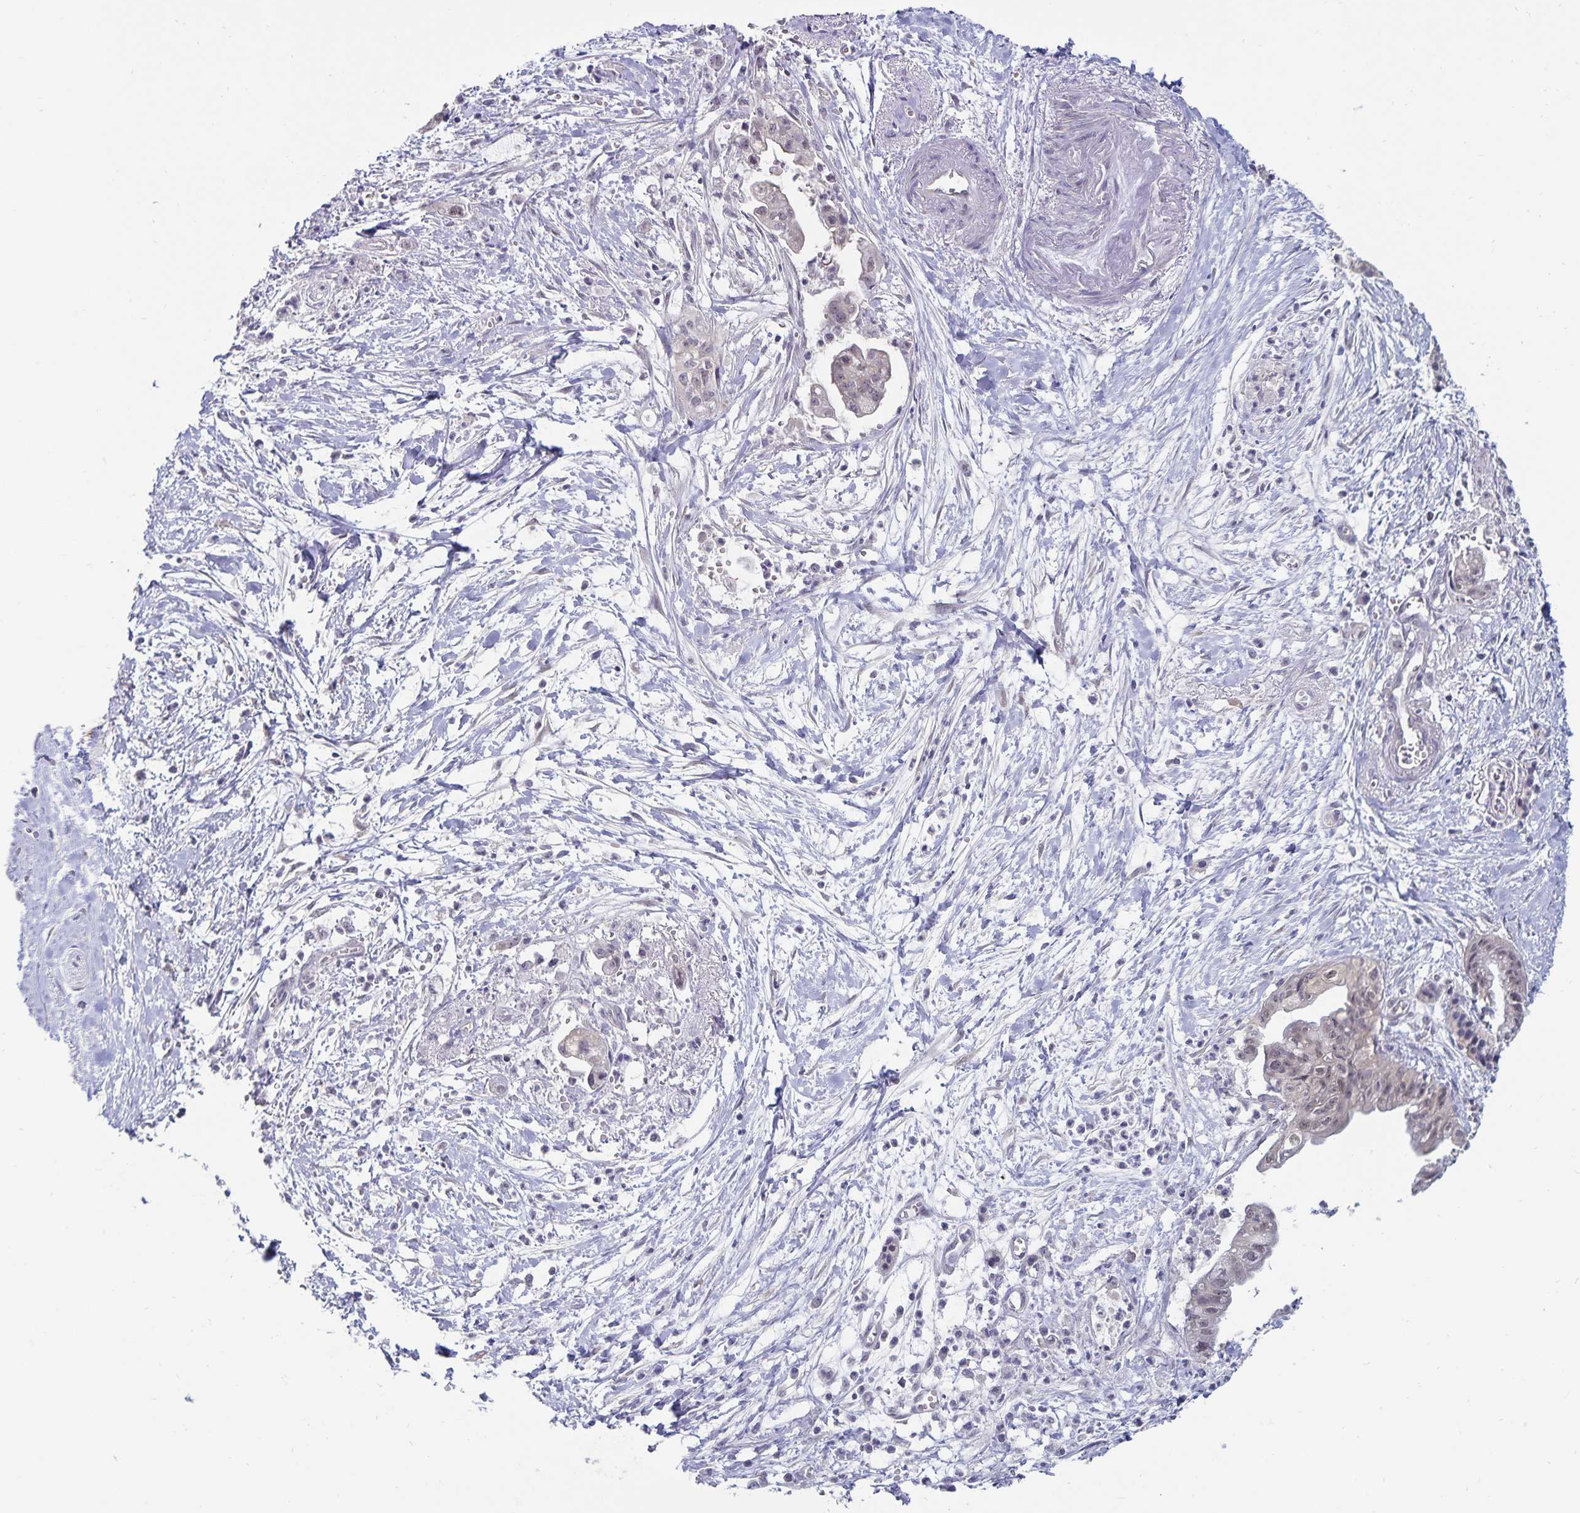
{"staining": {"intensity": "negative", "quantity": "none", "location": "none"}, "tissue": "pancreatic cancer", "cell_type": "Tumor cells", "image_type": "cancer", "snomed": [{"axis": "morphology", "description": "Adenocarcinoma, NOS"}, {"axis": "topography", "description": "Pancreas"}], "caption": "Pancreatic cancer was stained to show a protein in brown. There is no significant staining in tumor cells.", "gene": "CDKN2B", "patient": {"sex": "male", "age": 71}}